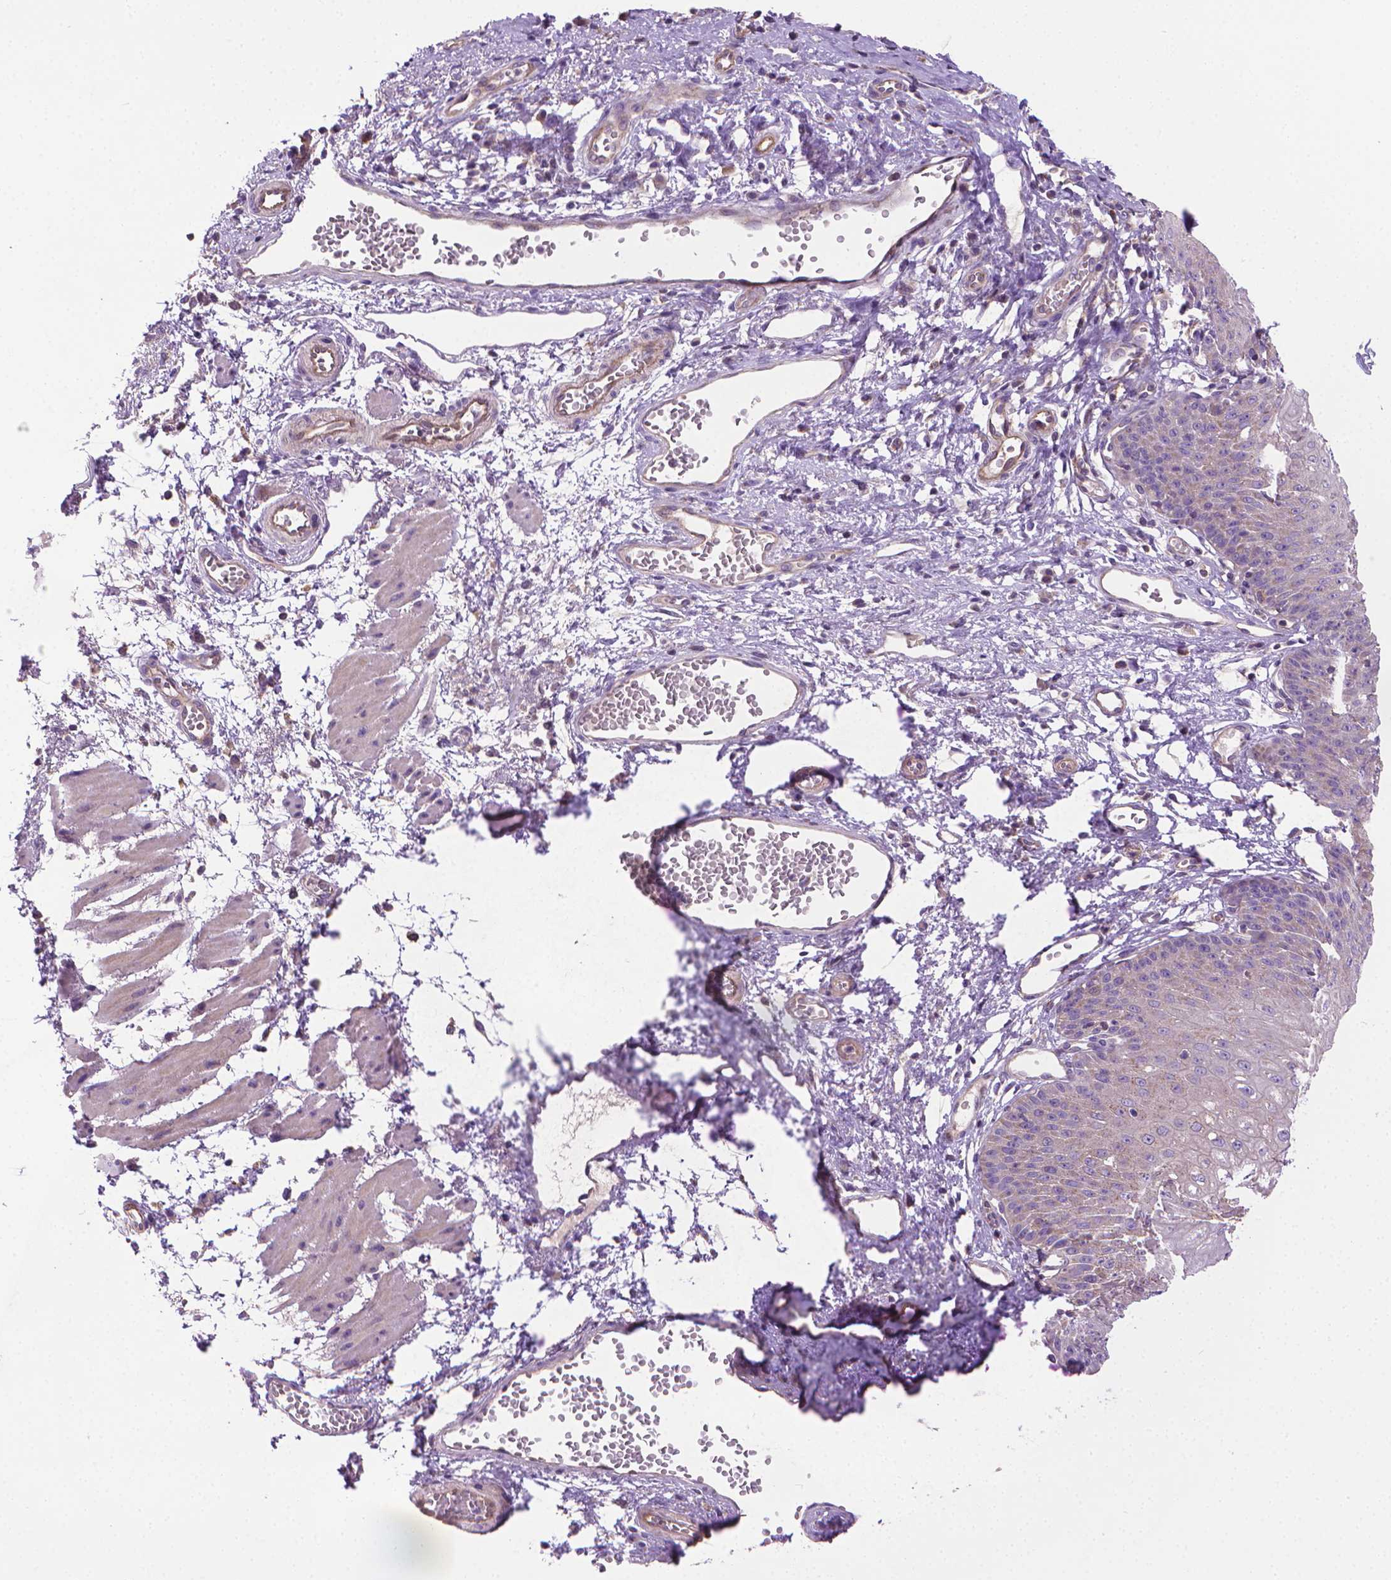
{"staining": {"intensity": "negative", "quantity": "none", "location": "none"}, "tissue": "esophagus", "cell_type": "Squamous epithelial cells", "image_type": "normal", "snomed": [{"axis": "morphology", "description": "Normal tissue, NOS"}, {"axis": "topography", "description": "Esophagus"}], "caption": "Immunohistochemical staining of normal human esophagus shows no significant positivity in squamous epithelial cells.", "gene": "SLC51B", "patient": {"sex": "male", "age": 71}}